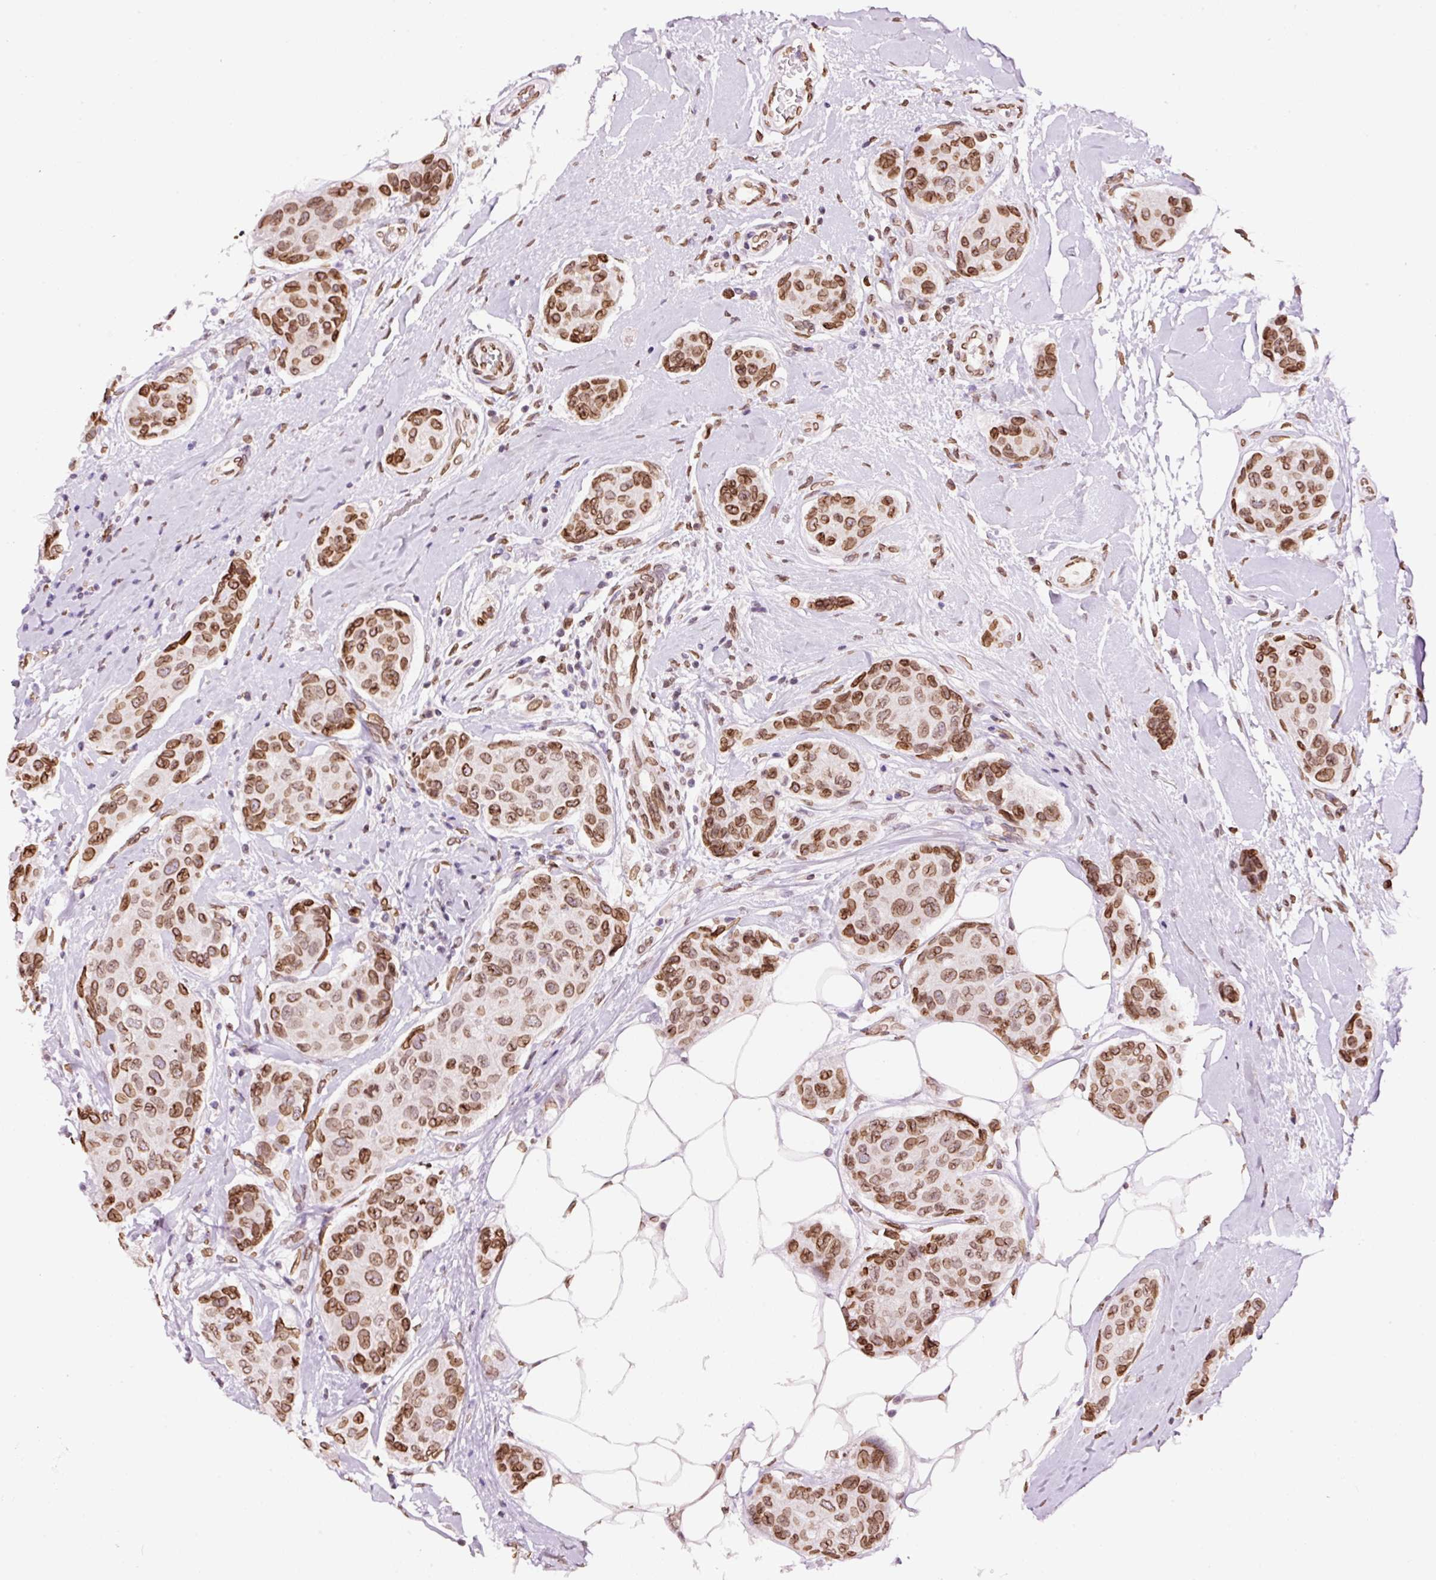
{"staining": {"intensity": "moderate", "quantity": "25%-75%", "location": "cytoplasmic/membranous,nuclear"}, "tissue": "breast cancer", "cell_type": "Tumor cells", "image_type": "cancer", "snomed": [{"axis": "morphology", "description": "Duct carcinoma"}, {"axis": "topography", "description": "Breast"}, {"axis": "topography", "description": "Lymph node"}], "caption": "DAB immunohistochemical staining of invasive ductal carcinoma (breast) shows moderate cytoplasmic/membranous and nuclear protein positivity in approximately 25%-75% of tumor cells.", "gene": "ZNF224", "patient": {"sex": "female", "age": 80}}